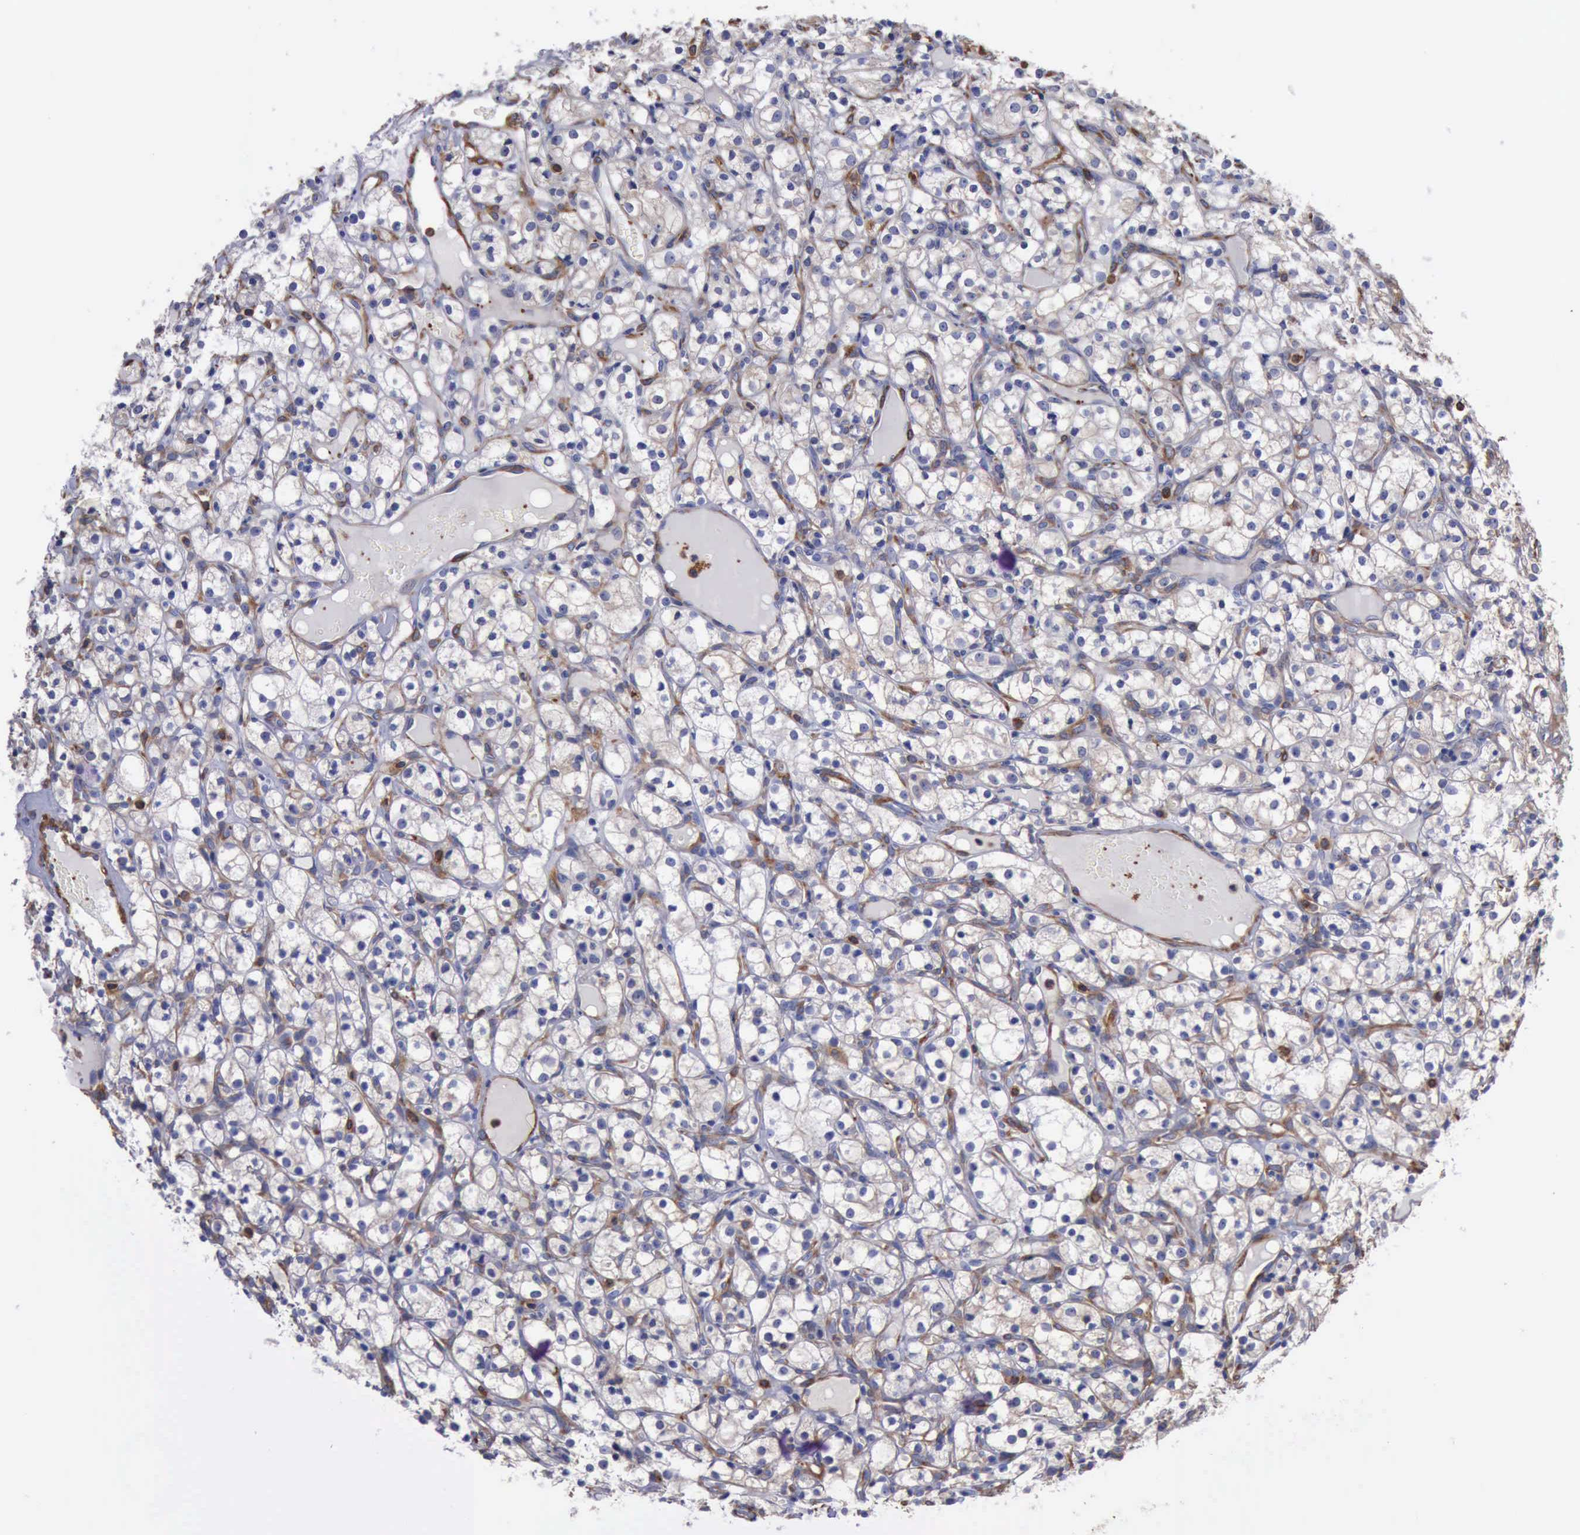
{"staining": {"intensity": "negative", "quantity": "none", "location": "none"}, "tissue": "renal cancer", "cell_type": "Tumor cells", "image_type": "cancer", "snomed": [{"axis": "morphology", "description": "Adenocarcinoma, NOS"}, {"axis": "topography", "description": "Kidney"}], "caption": "IHC image of neoplastic tissue: renal adenocarcinoma stained with DAB shows no significant protein positivity in tumor cells. (Immunohistochemistry, brightfield microscopy, high magnification).", "gene": "FLNA", "patient": {"sex": "male", "age": 61}}